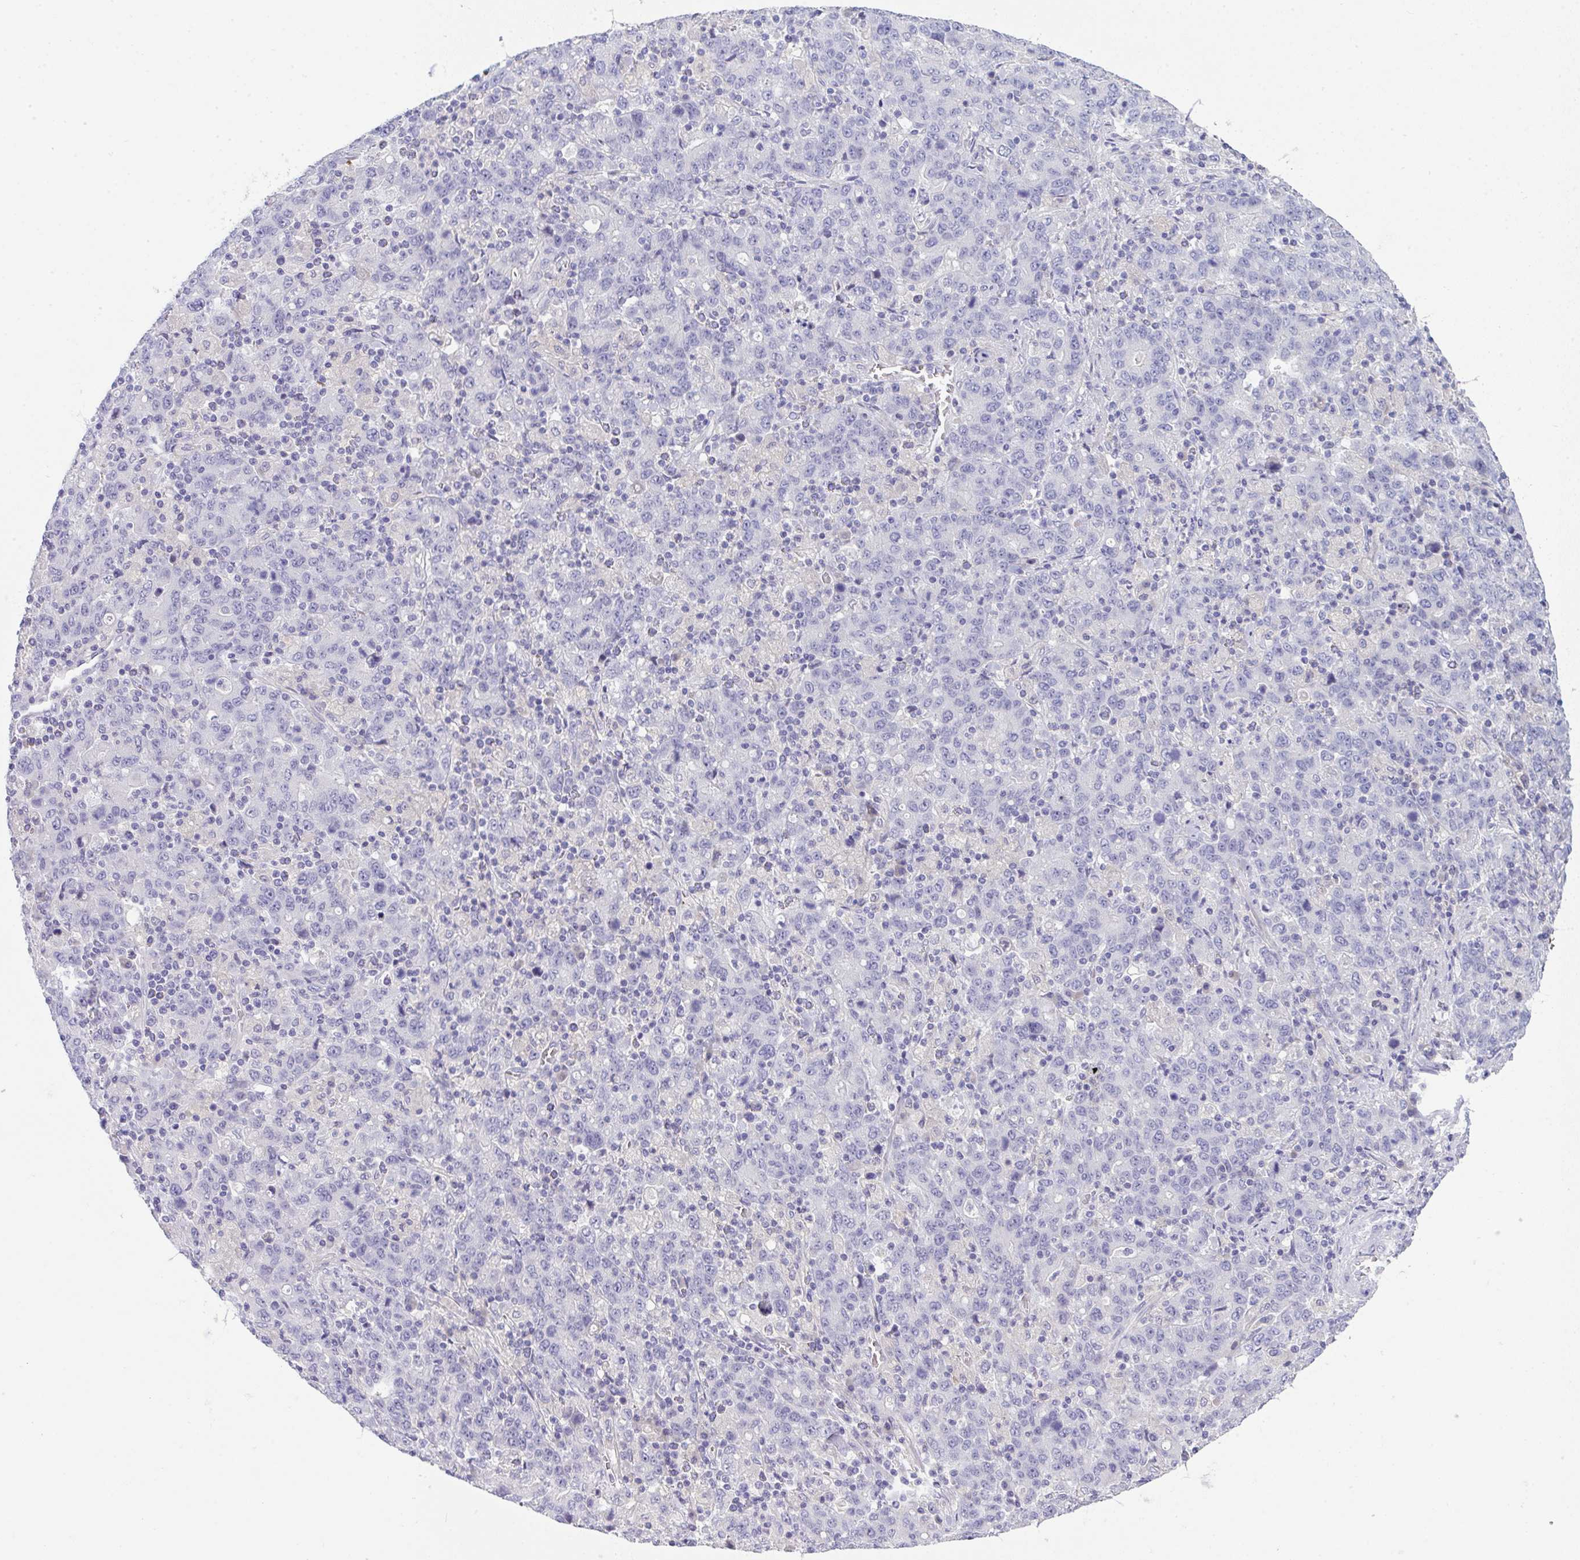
{"staining": {"intensity": "negative", "quantity": "none", "location": "none"}, "tissue": "stomach cancer", "cell_type": "Tumor cells", "image_type": "cancer", "snomed": [{"axis": "morphology", "description": "Adenocarcinoma, NOS"}, {"axis": "topography", "description": "Stomach, upper"}], "caption": "Immunohistochemistry (IHC) image of human stomach cancer stained for a protein (brown), which exhibits no staining in tumor cells.", "gene": "SPTB", "patient": {"sex": "male", "age": 69}}